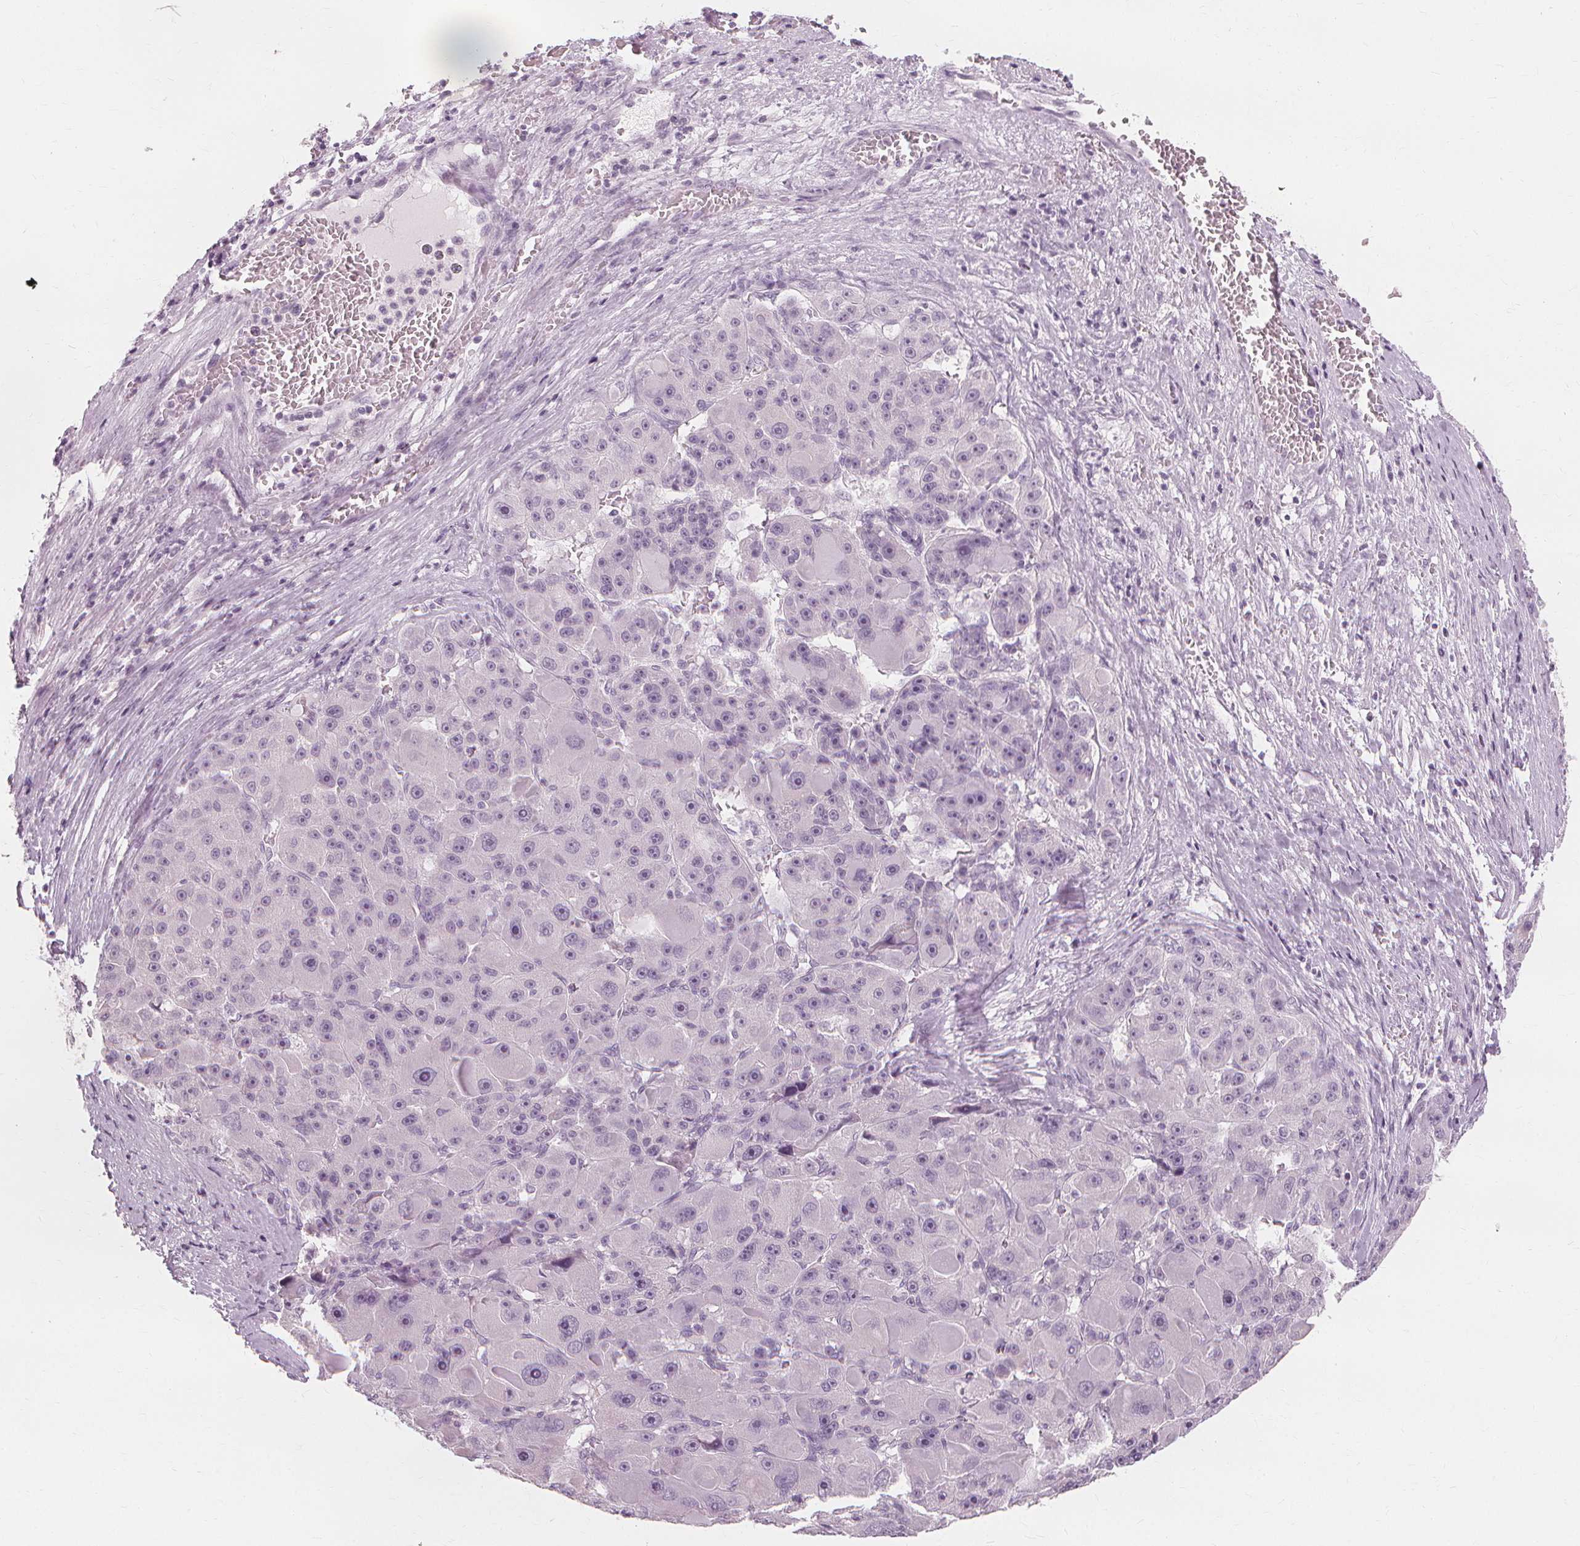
{"staining": {"intensity": "negative", "quantity": "none", "location": "none"}, "tissue": "liver cancer", "cell_type": "Tumor cells", "image_type": "cancer", "snomed": [{"axis": "morphology", "description": "Carcinoma, Hepatocellular, NOS"}, {"axis": "topography", "description": "Liver"}], "caption": "Immunohistochemistry photomicrograph of human hepatocellular carcinoma (liver) stained for a protein (brown), which displays no positivity in tumor cells. (Immunohistochemistry (ihc), brightfield microscopy, high magnification).", "gene": "MUC12", "patient": {"sex": "male", "age": 76}}